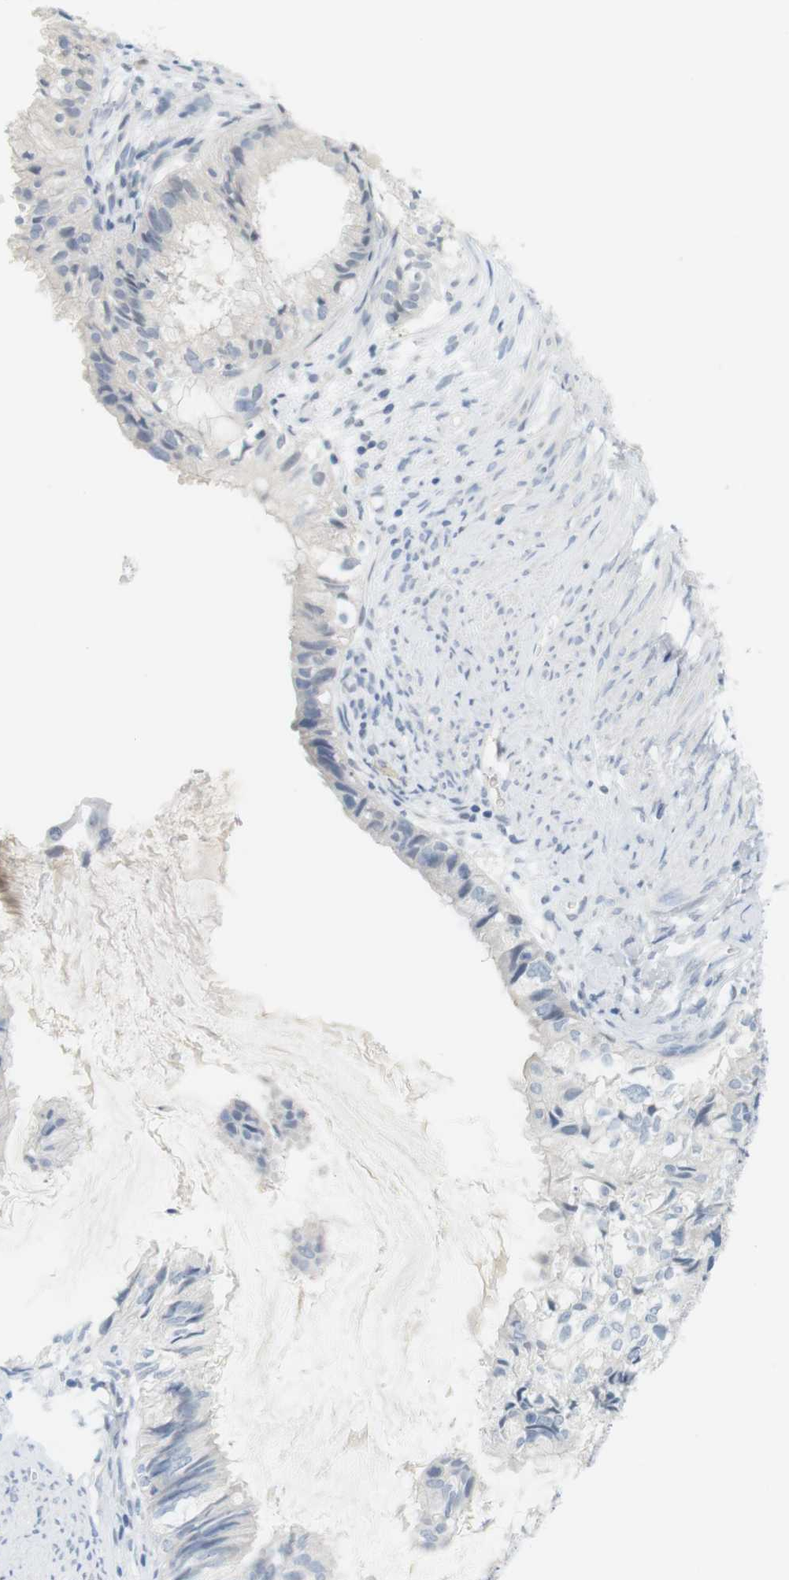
{"staining": {"intensity": "negative", "quantity": "none", "location": "none"}, "tissue": "cervical cancer", "cell_type": "Tumor cells", "image_type": "cancer", "snomed": [{"axis": "morphology", "description": "Normal tissue, NOS"}, {"axis": "morphology", "description": "Adenocarcinoma, NOS"}, {"axis": "topography", "description": "Cervix"}, {"axis": "topography", "description": "Endometrium"}], "caption": "Immunohistochemistry of human adenocarcinoma (cervical) shows no staining in tumor cells.", "gene": "CREB3L2", "patient": {"sex": "female", "age": 86}}